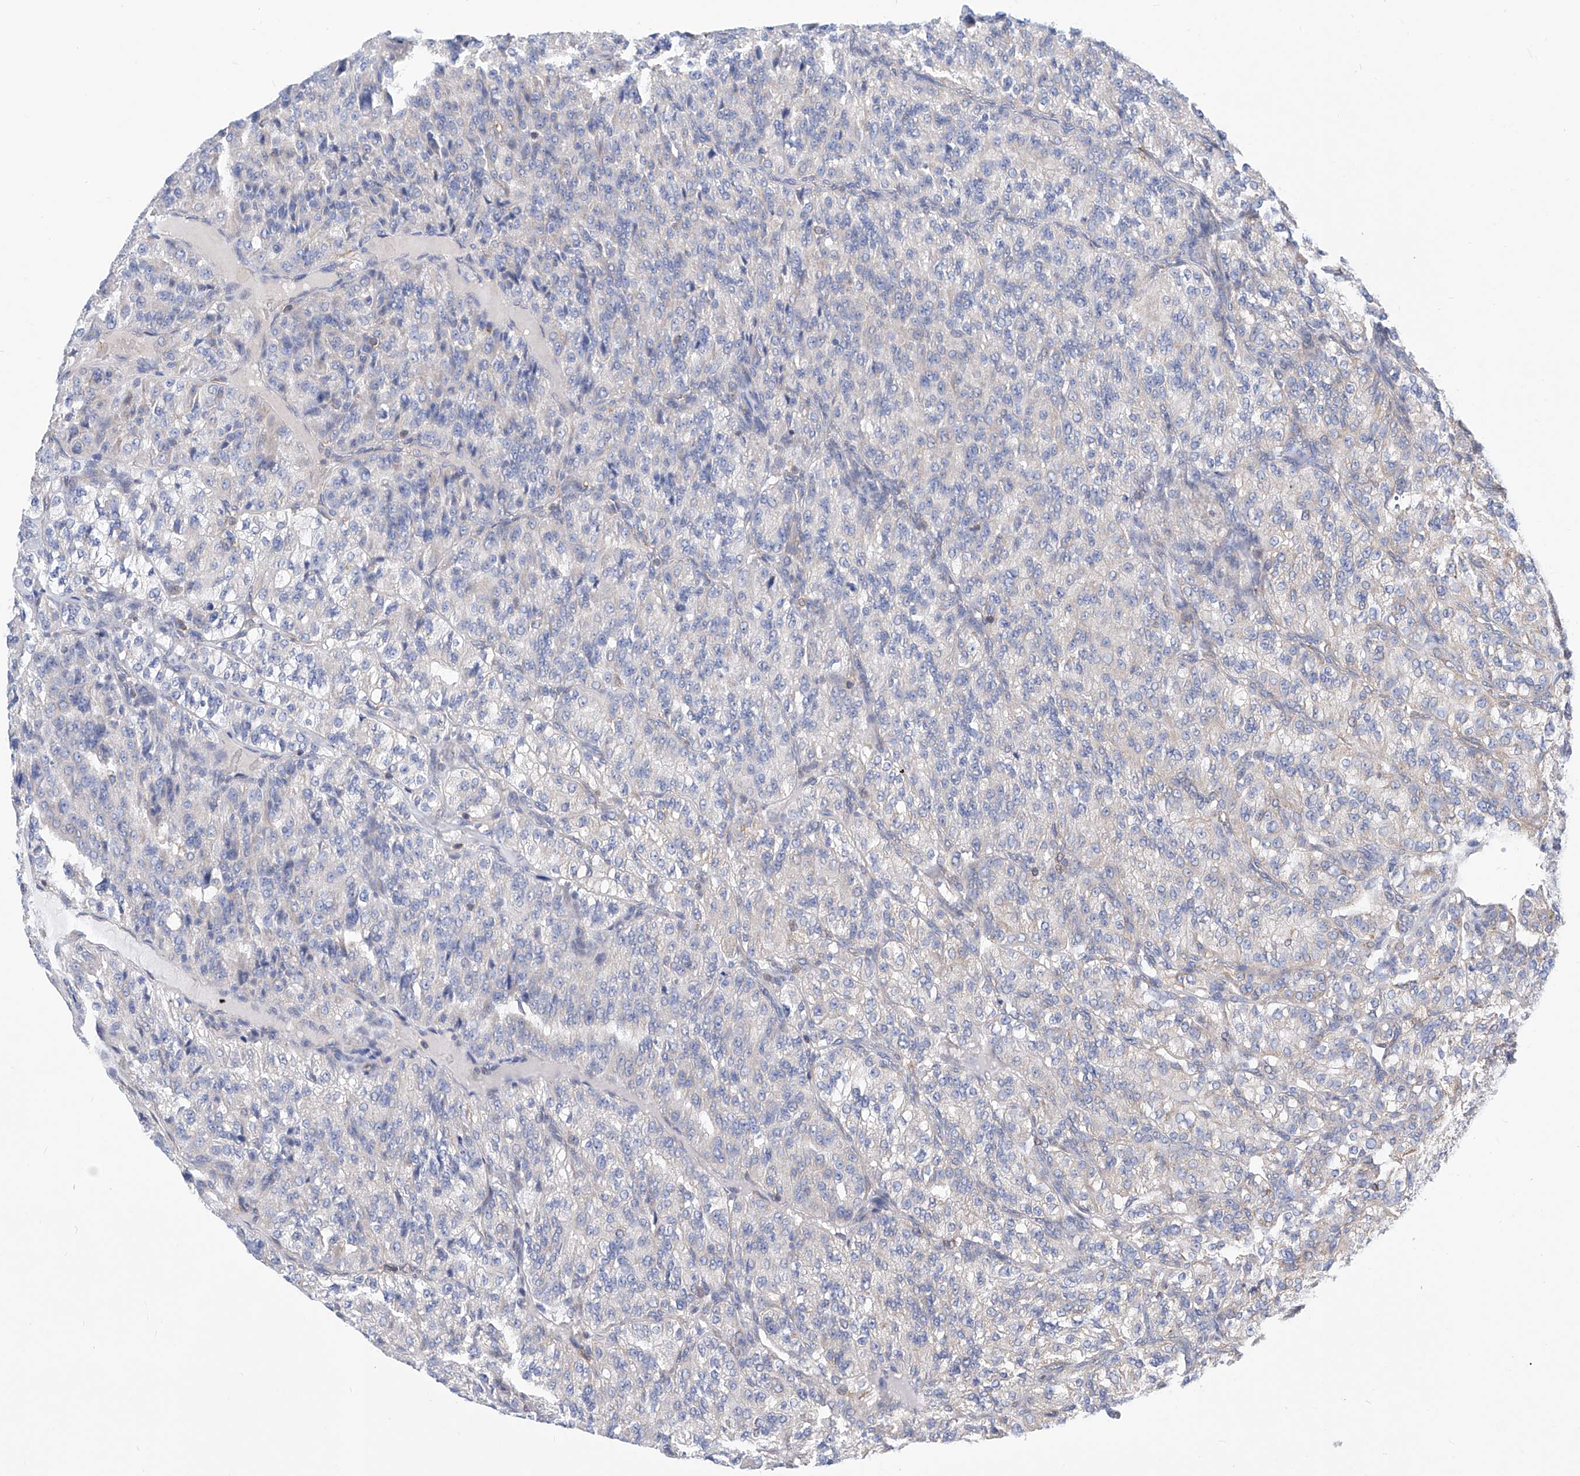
{"staining": {"intensity": "negative", "quantity": "none", "location": "none"}, "tissue": "renal cancer", "cell_type": "Tumor cells", "image_type": "cancer", "snomed": [{"axis": "morphology", "description": "Adenocarcinoma, NOS"}, {"axis": "topography", "description": "Kidney"}], "caption": "Immunohistochemical staining of renal adenocarcinoma displays no significant staining in tumor cells.", "gene": "MAD2L1", "patient": {"sex": "female", "age": 63}}